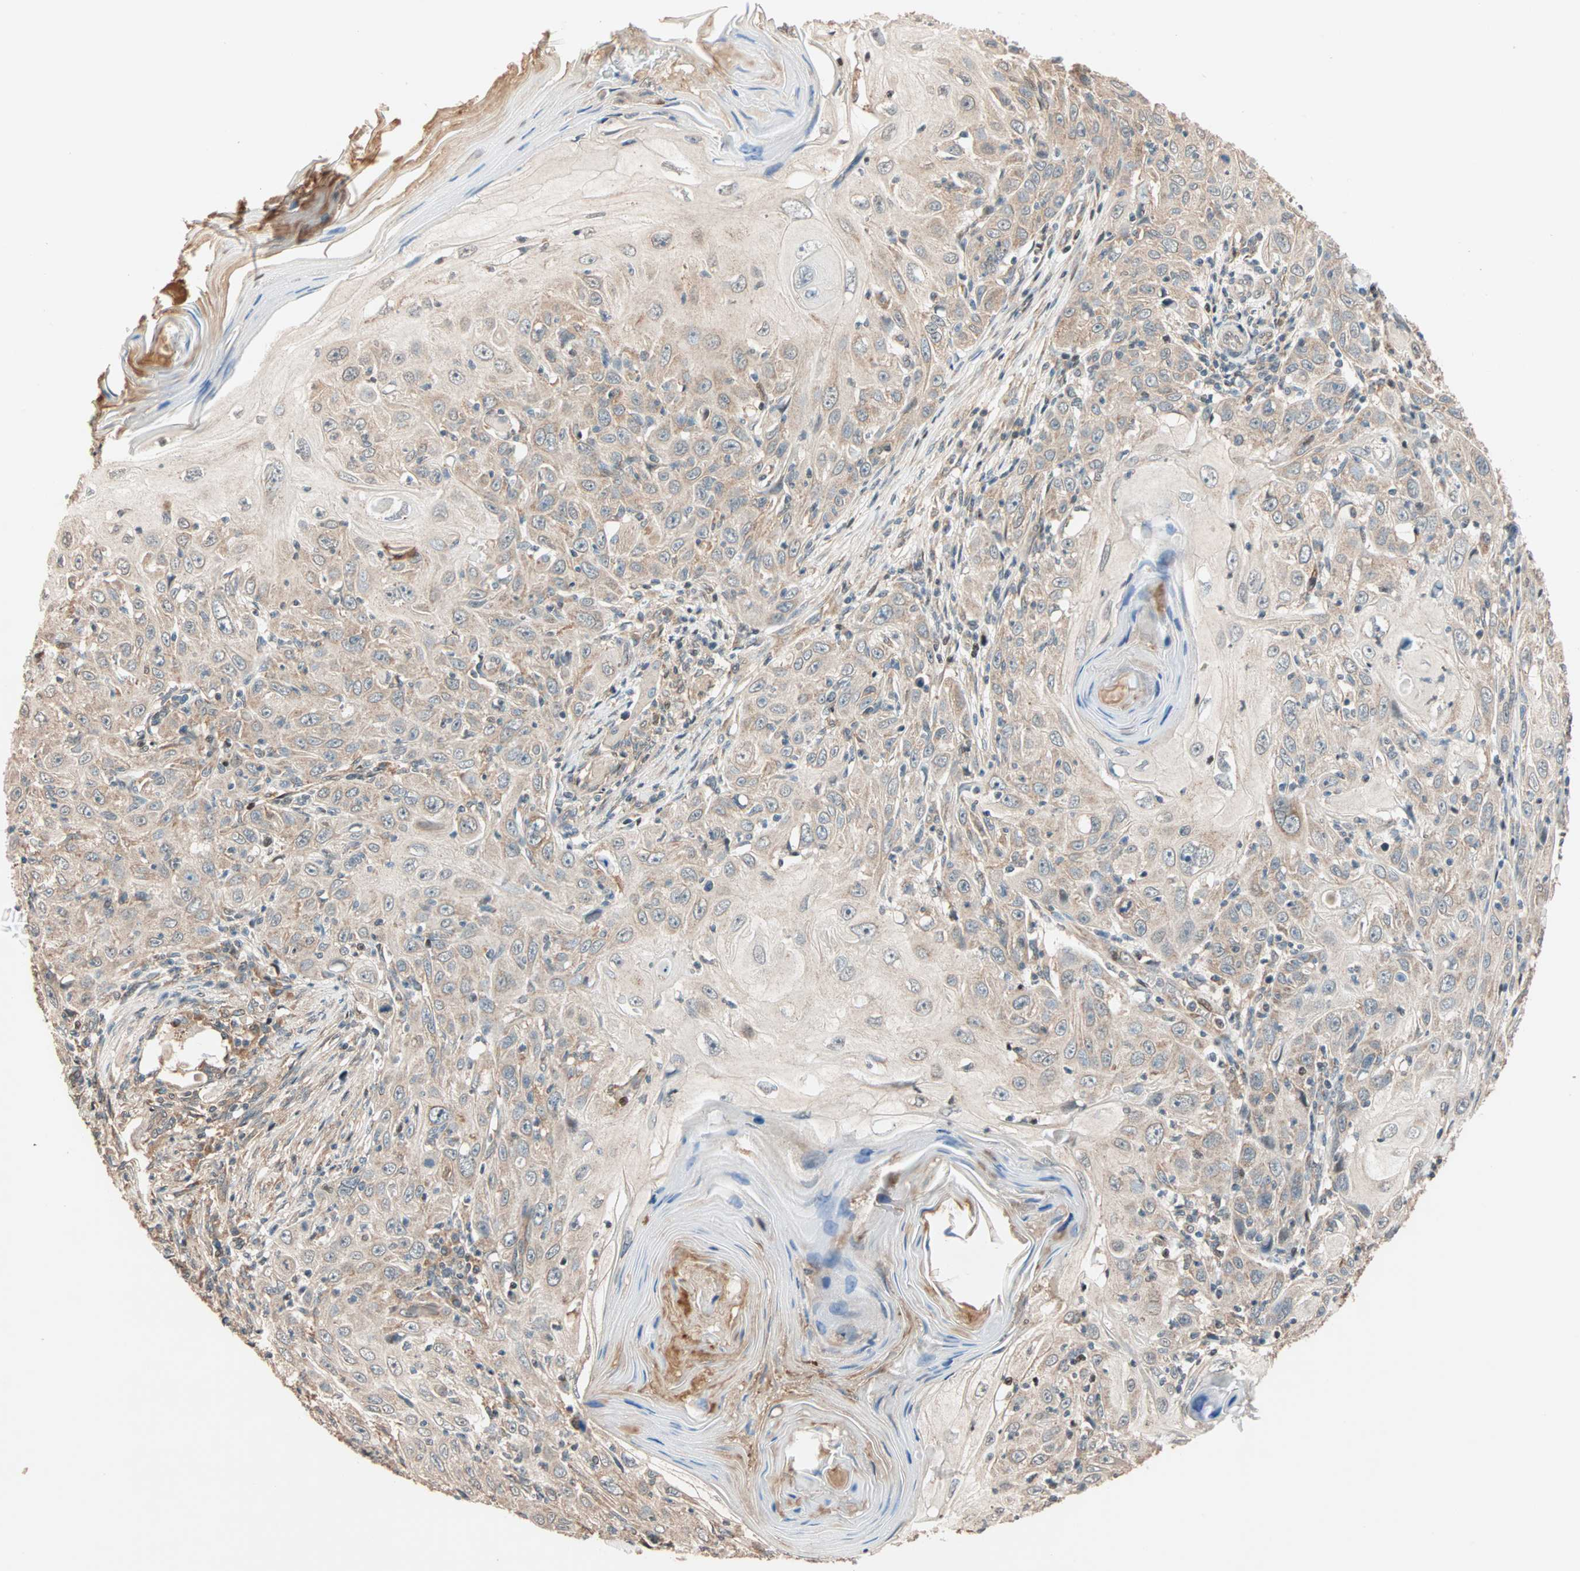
{"staining": {"intensity": "weak", "quantity": ">75%", "location": "cytoplasmic/membranous"}, "tissue": "skin cancer", "cell_type": "Tumor cells", "image_type": "cancer", "snomed": [{"axis": "morphology", "description": "Squamous cell carcinoma, NOS"}, {"axis": "topography", "description": "Skin"}], "caption": "Brown immunohistochemical staining in skin squamous cell carcinoma reveals weak cytoplasmic/membranous expression in about >75% of tumor cells.", "gene": "HECW1", "patient": {"sex": "female", "age": 88}}